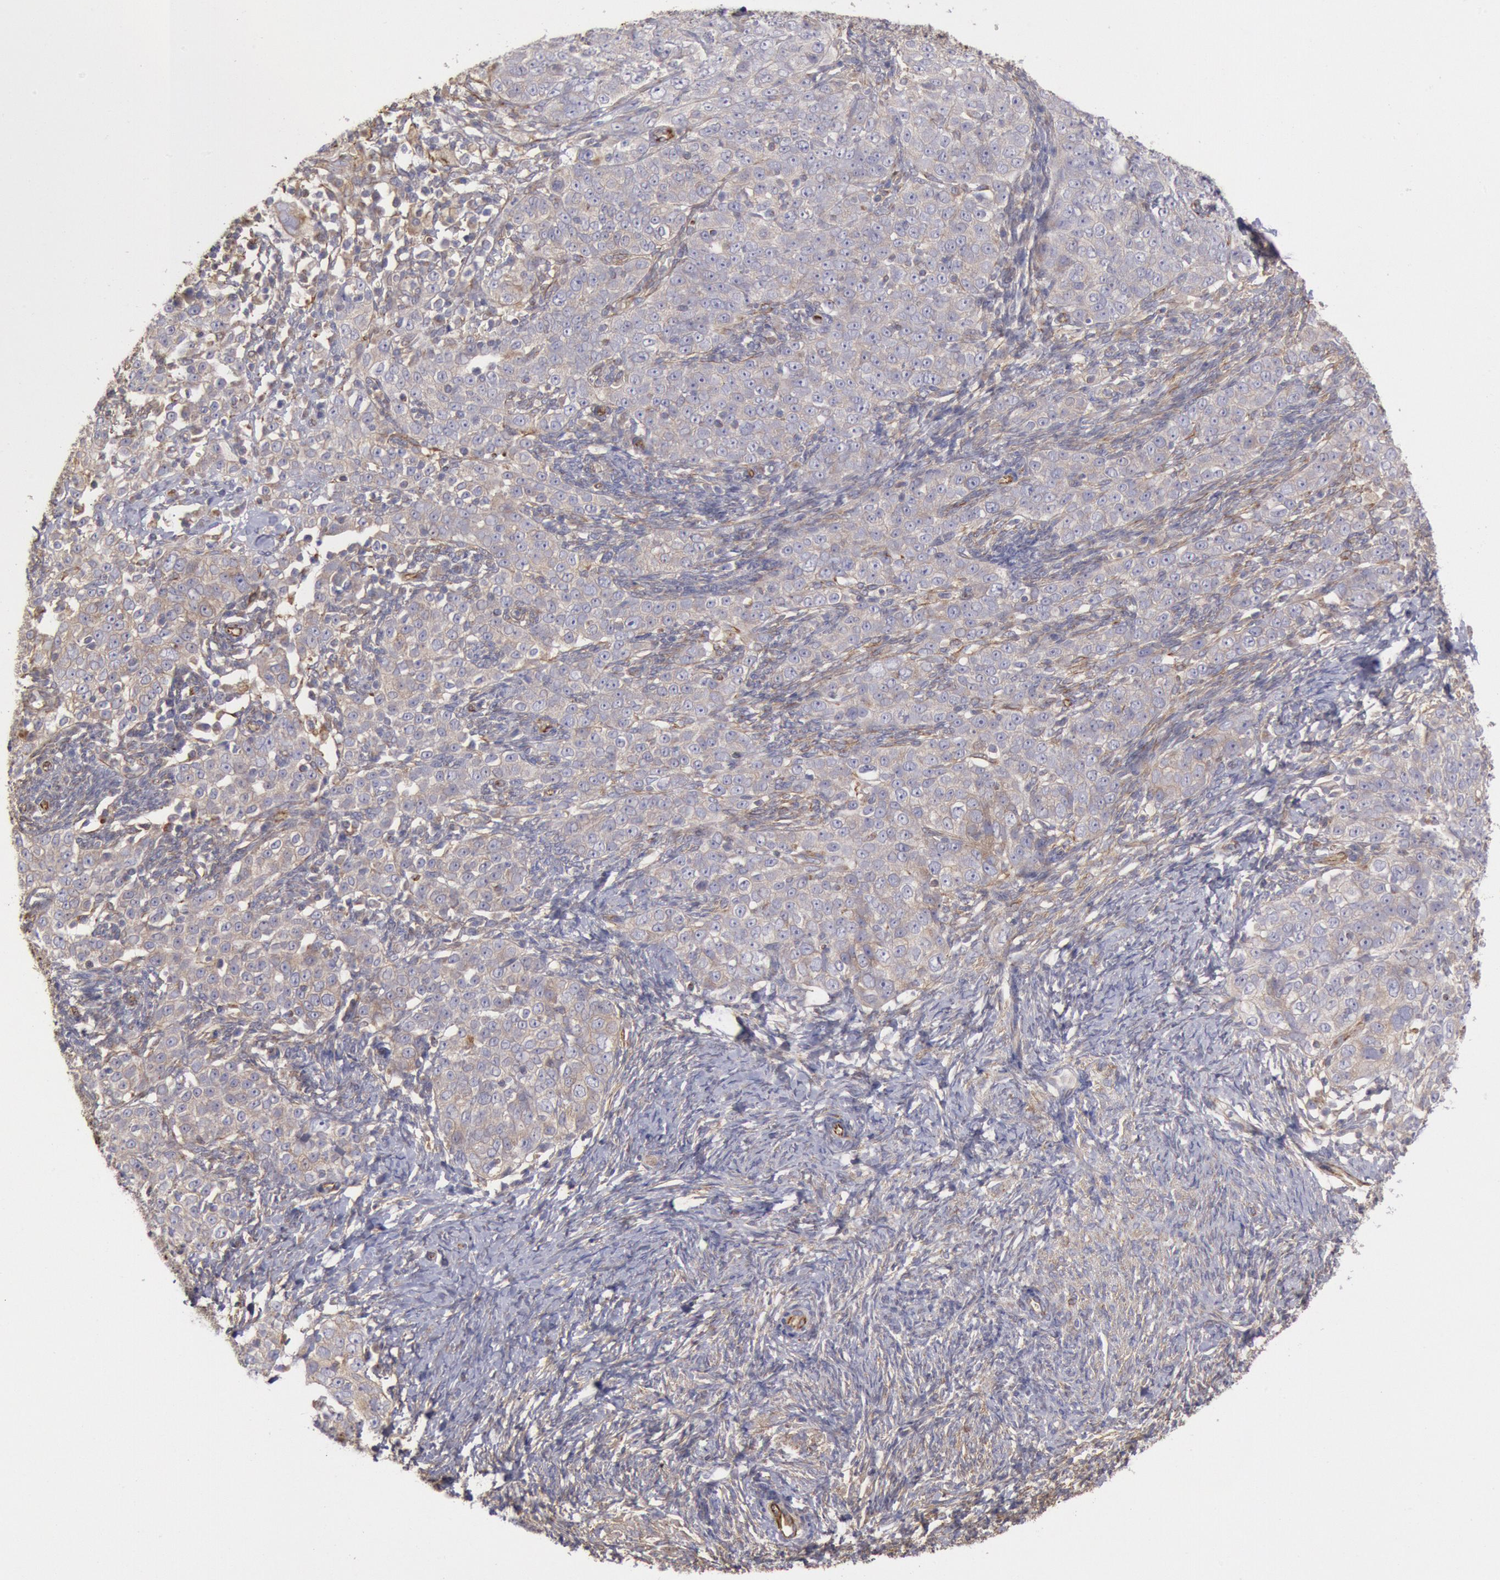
{"staining": {"intensity": "weak", "quantity": ">75%", "location": "cytoplasmic/membranous"}, "tissue": "ovarian cancer", "cell_type": "Tumor cells", "image_type": "cancer", "snomed": [{"axis": "morphology", "description": "Normal tissue, NOS"}, {"axis": "morphology", "description": "Cystadenocarcinoma, serous, NOS"}, {"axis": "topography", "description": "Ovary"}], "caption": "An image of ovarian cancer (serous cystadenocarcinoma) stained for a protein exhibits weak cytoplasmic/membranous brown staining in tumor cells.", "gene": "RNF139", "patient": {"sex": "female", "age": 62}}